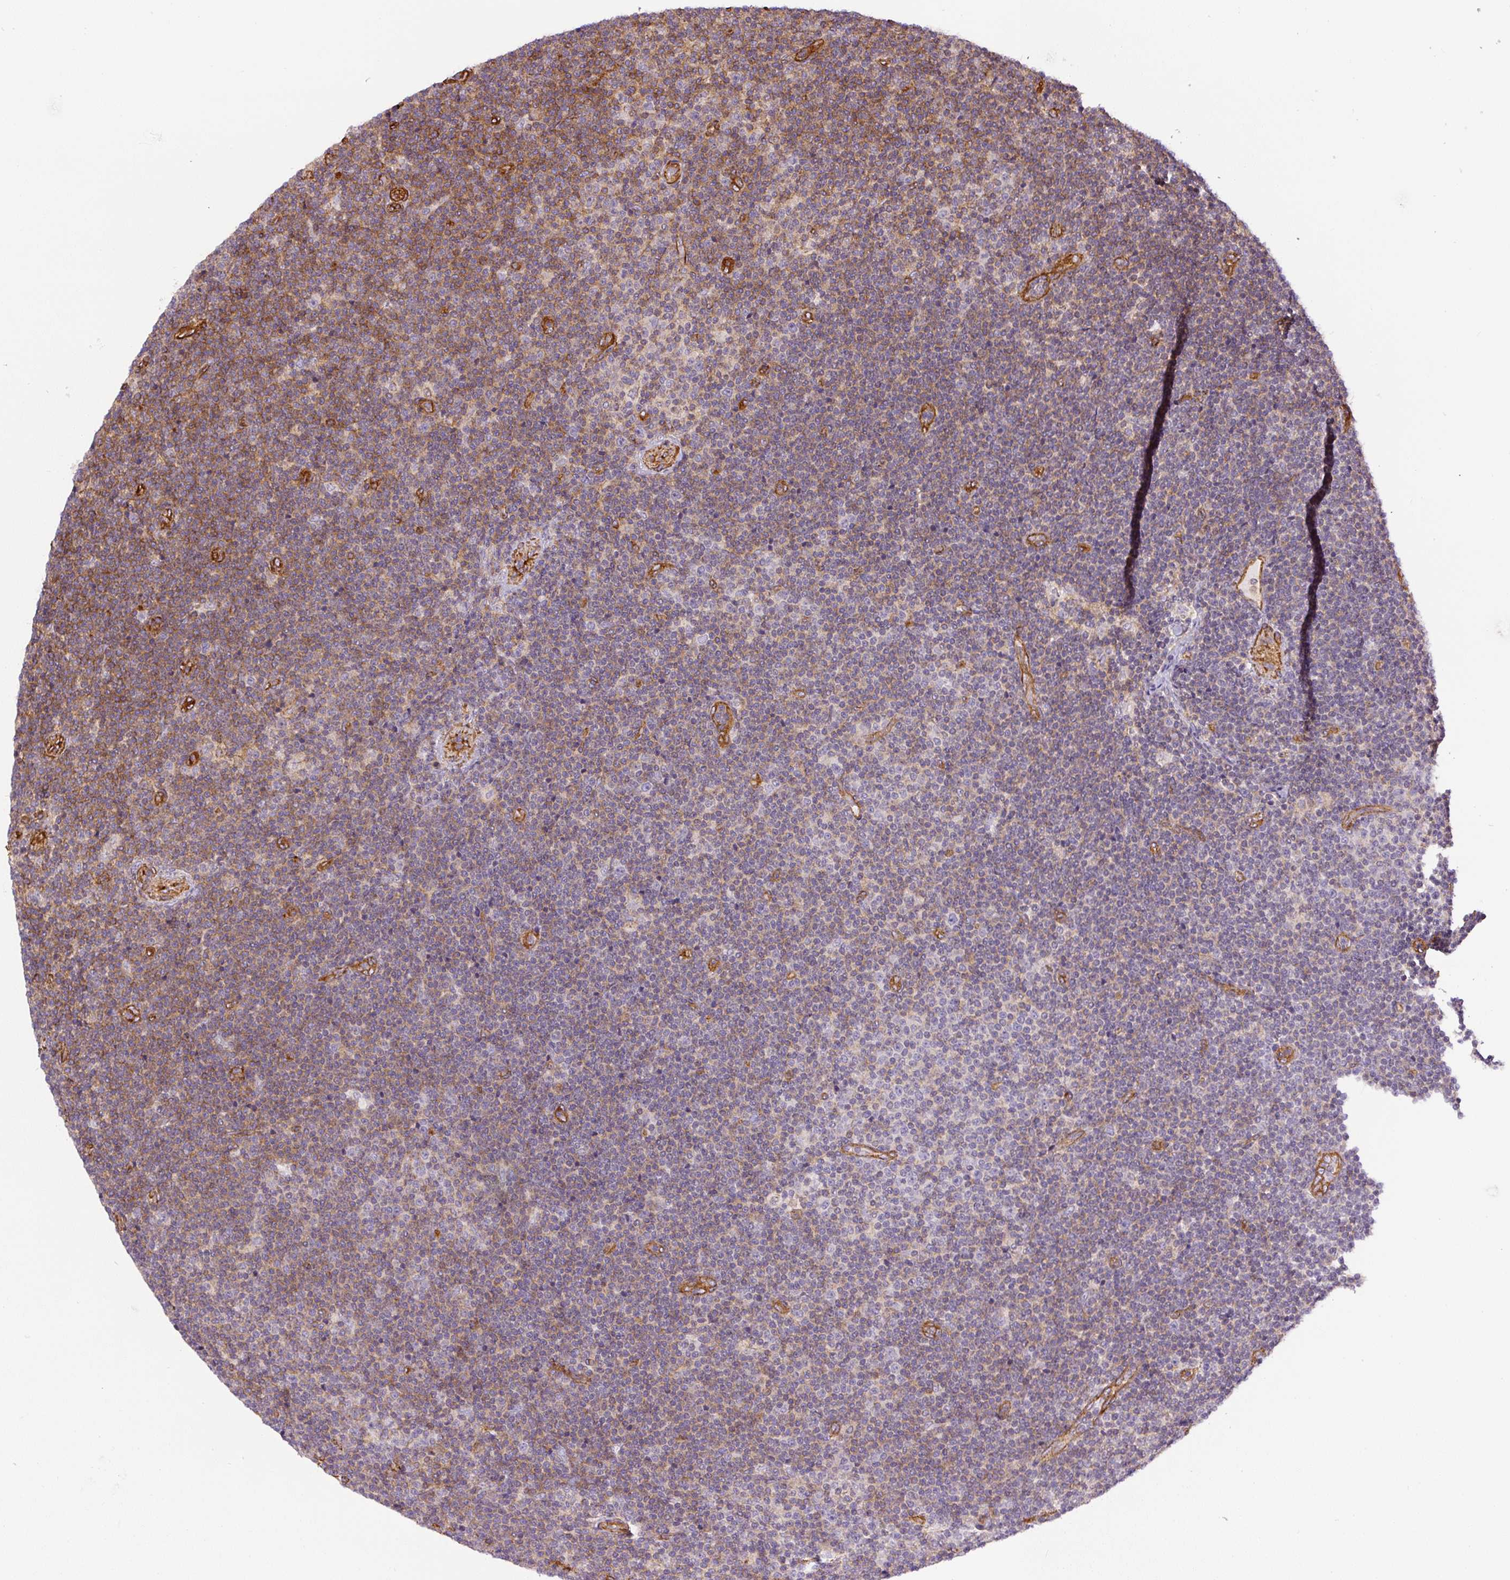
{"staining": {"intensity": "moderate", "quantity": ">75%", "location": "cytoplasmic/membranous"}, "tissue": "lymphoma", "cell_type": "Tumor cells", "image_type": "cancer", "snomed": [{"axis": "morphology", "description": "Malignant lymphoma, non-Hodgkin's type, Low grade"}, {"axis": "topography", "description": "Lymph node"}], "caption": "The photomicrograph demonstrates immunohistochemical staining of malignant lymphoma, non-Hodgkin's type (low-grade). There is moderate cytoplasmic/membranous staining is identified in approximately >75% of tumor cells.", "gene": "MYL12A", "patient": {"sex": "male", "age": 48}}